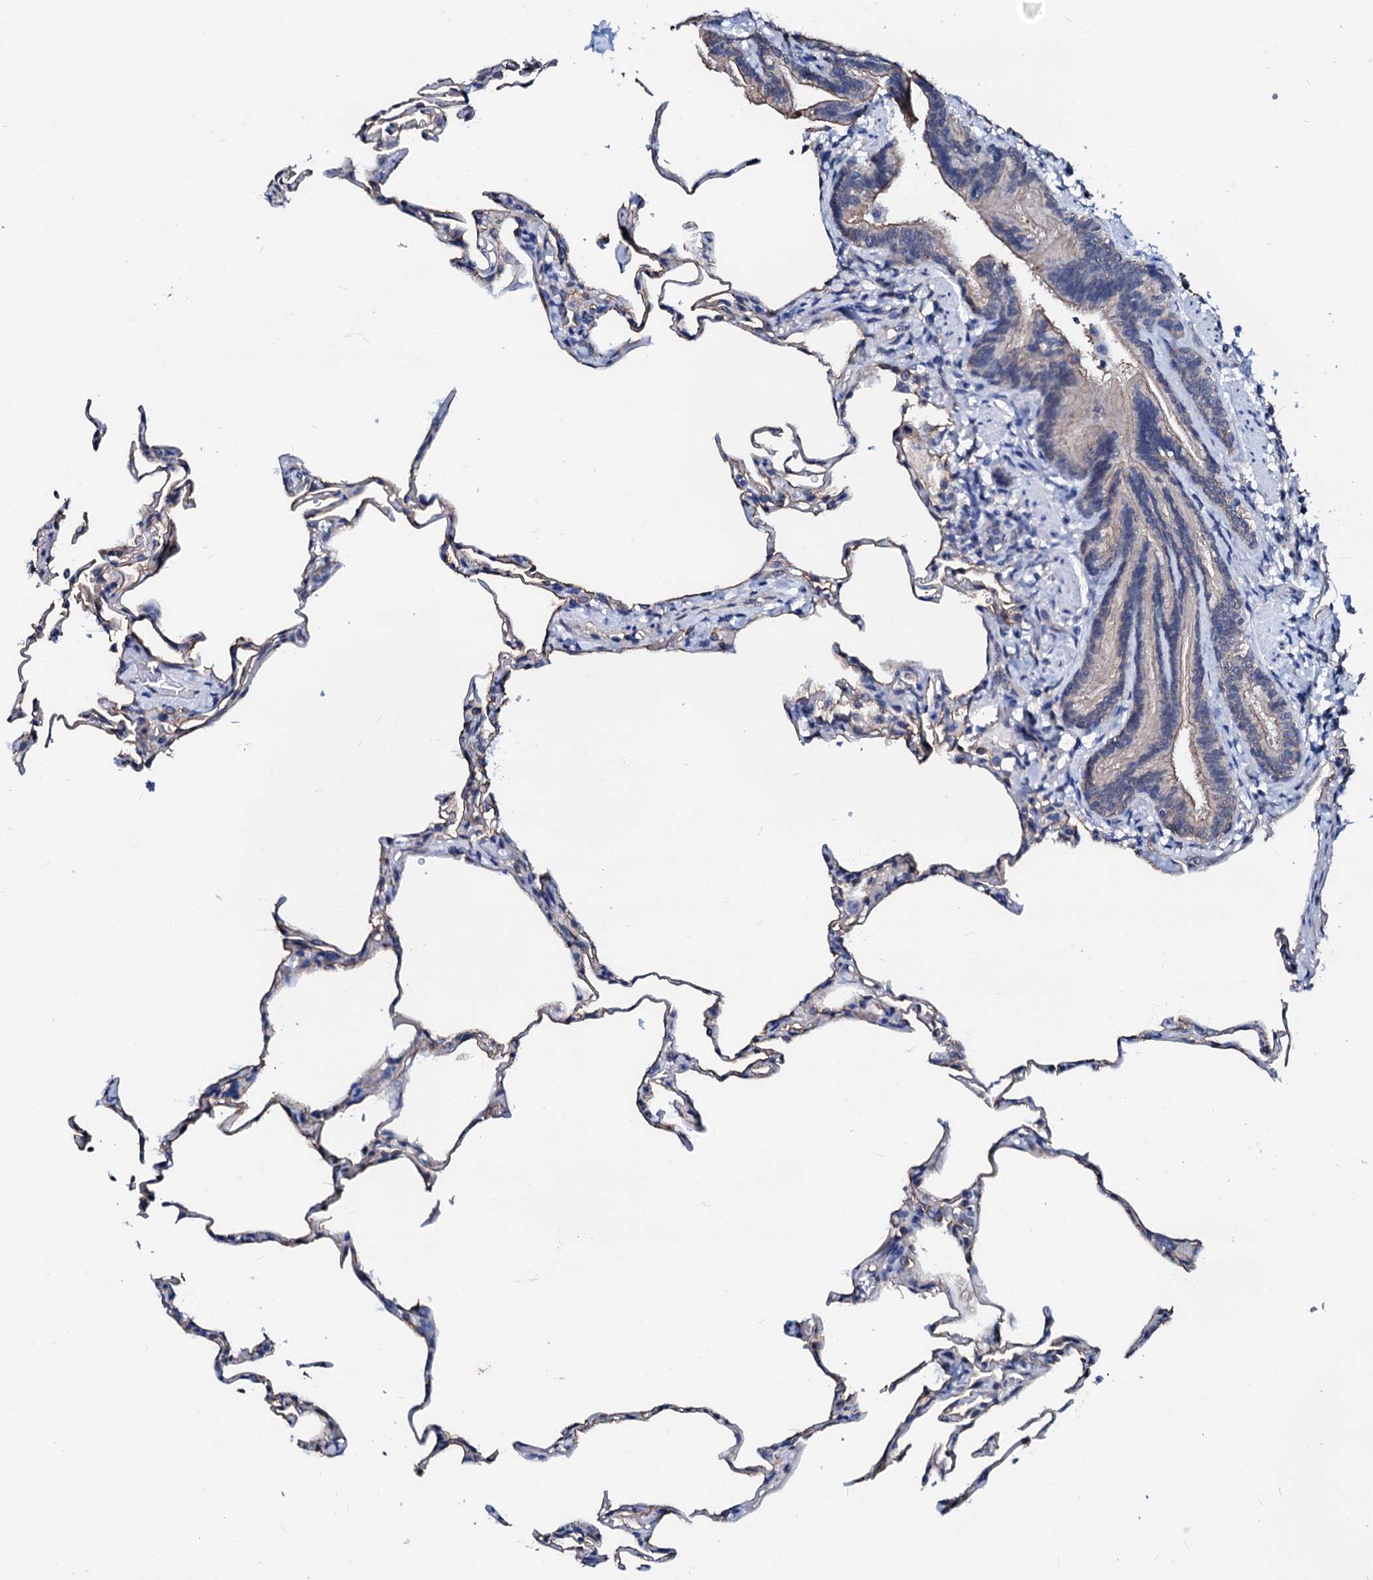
{"staining": {"intensity": "weak", "quantity": "25%-75%", "location": "cytoplasmic/membranous"}, "tissue": "lung", "cell_type": "Alveolar cells", "image_type": "normal", "snomed": [{"axis": "morphology", "description": "Normal tissue, NOS"}, {"axis": "topography", "description": "Lung"}], "caption": "A micrograph showing weak cytoplasmic/membranous positivity in approximately 25%-75% of alveolar cells in unremarkable lung, as visualized by brown immunohistochemical staining.", "gene": "CSN2", "patient": {"sex": "male", "age": 20}}